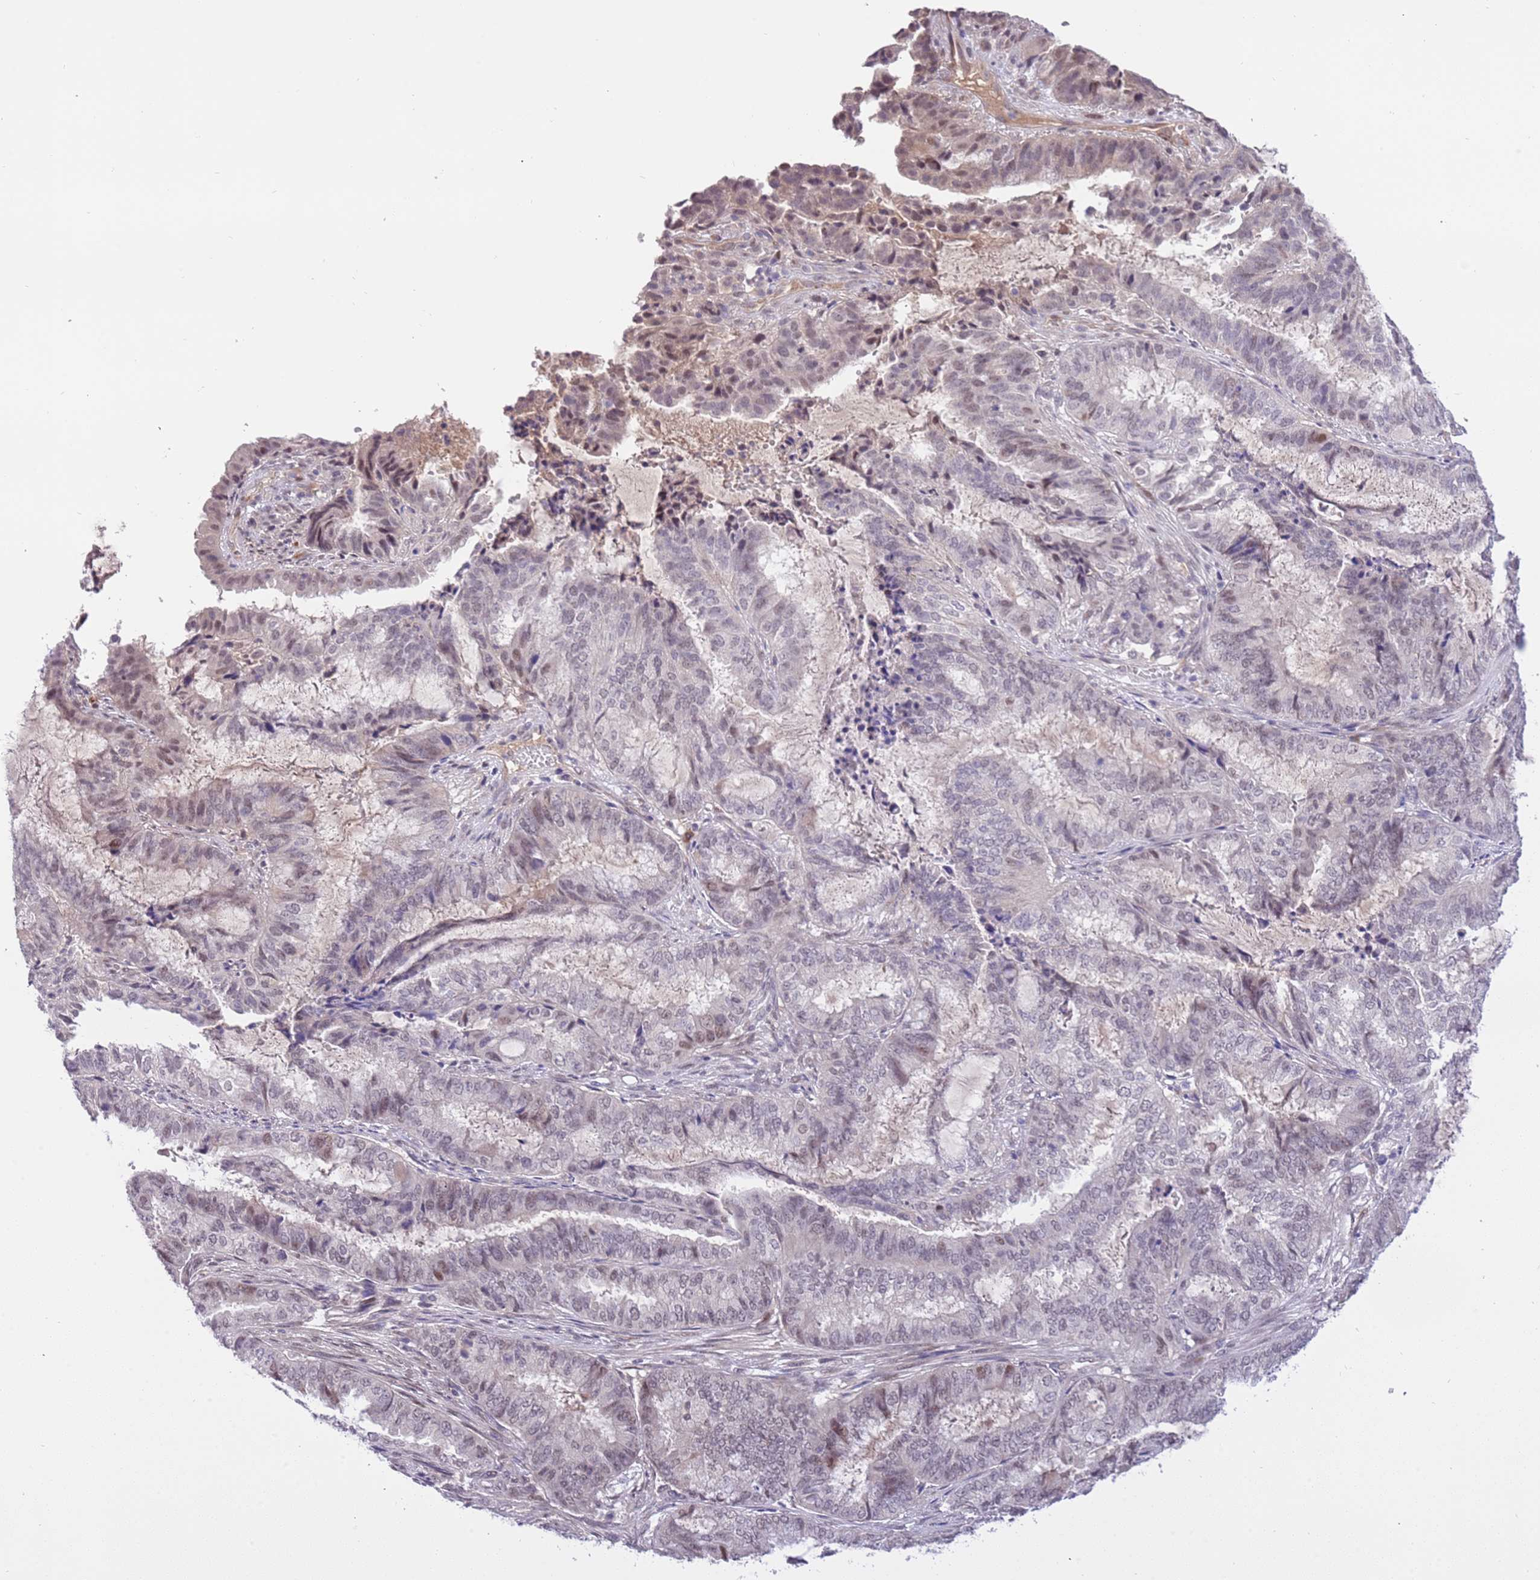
{"staining": {"intensity": "weak", "quantity": "<25%", "location": "nuclear"}, "tissue": "endometrial cancer", "cell_type": "Tumor cells", "image_type": "cancer", "snomed": [{"axis": "morphology", "description": "Adenocarcinoma, NOS"}, {"axis": "topography", "description": "Endometrium"}], "caption": "The micrograph exhibits no significant staining in tumor cells of endometrial adenocarcinoma.", "gene": "MAGEF1", "patient": {"sex": "female", "age": 51}}